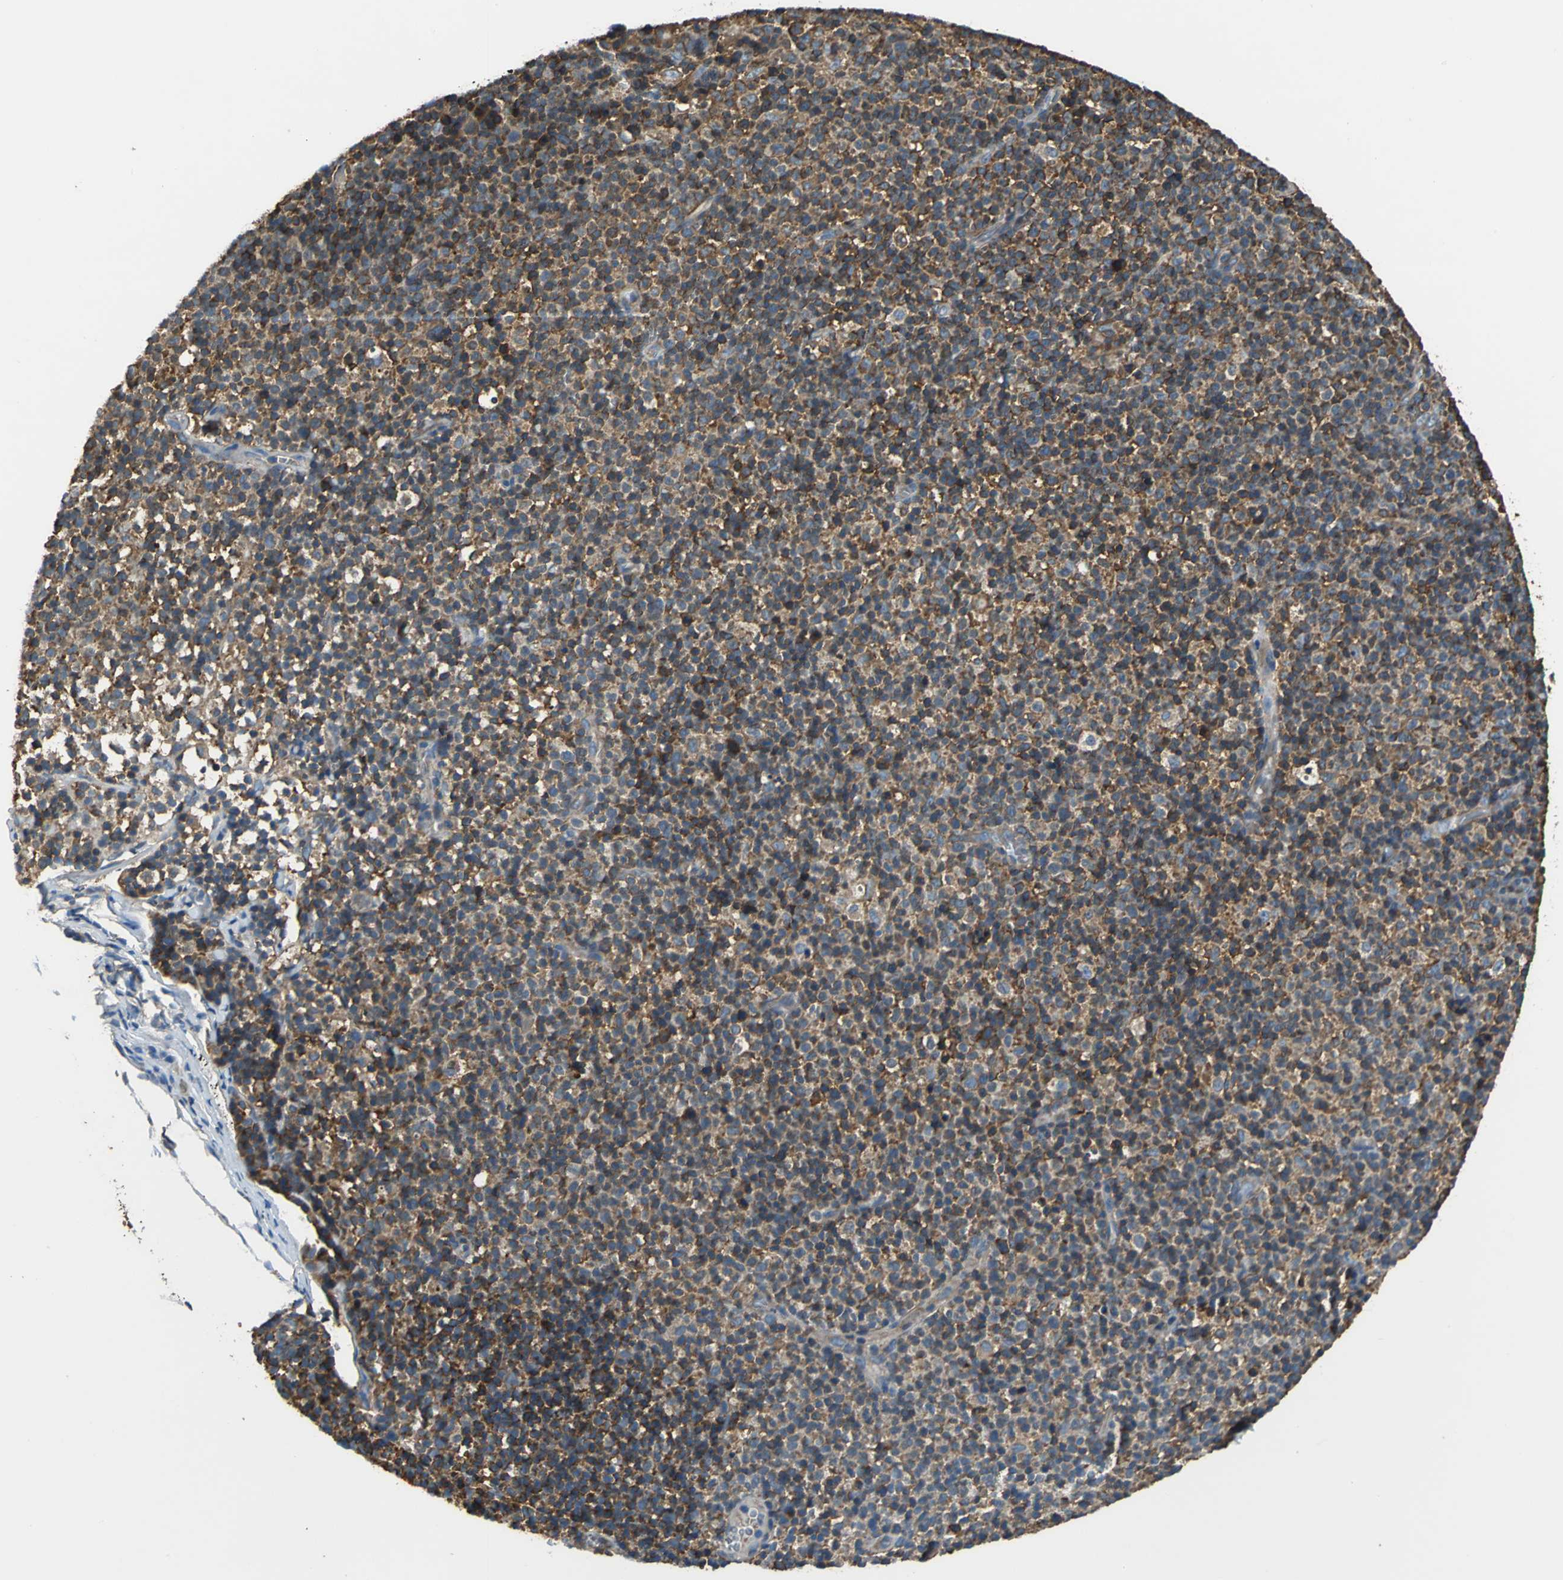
{"staining": {"intensity": "strong", "quantity": ">75%", "location": "cytoplasmic/membranous"}, "tissue": "lymph node", "cell_type": "Germinal center cells", "image_type": "normal", "snomed": [{"axis": "morphology", "description": "Normal tissue, NOS"}, {"axis": "morphology", "description": "Inflammation, NOS"}, {"axis": "topography", "description": "Lymph node"}], "caption": "Brown immunohistochemical staining in normal human lymph node demonstrates strong cytoplasmic/membranous expression in approximately >75% of germinal center cells.", "gene": "PARVA", "patient": {"sex": "male", "age": 55}}